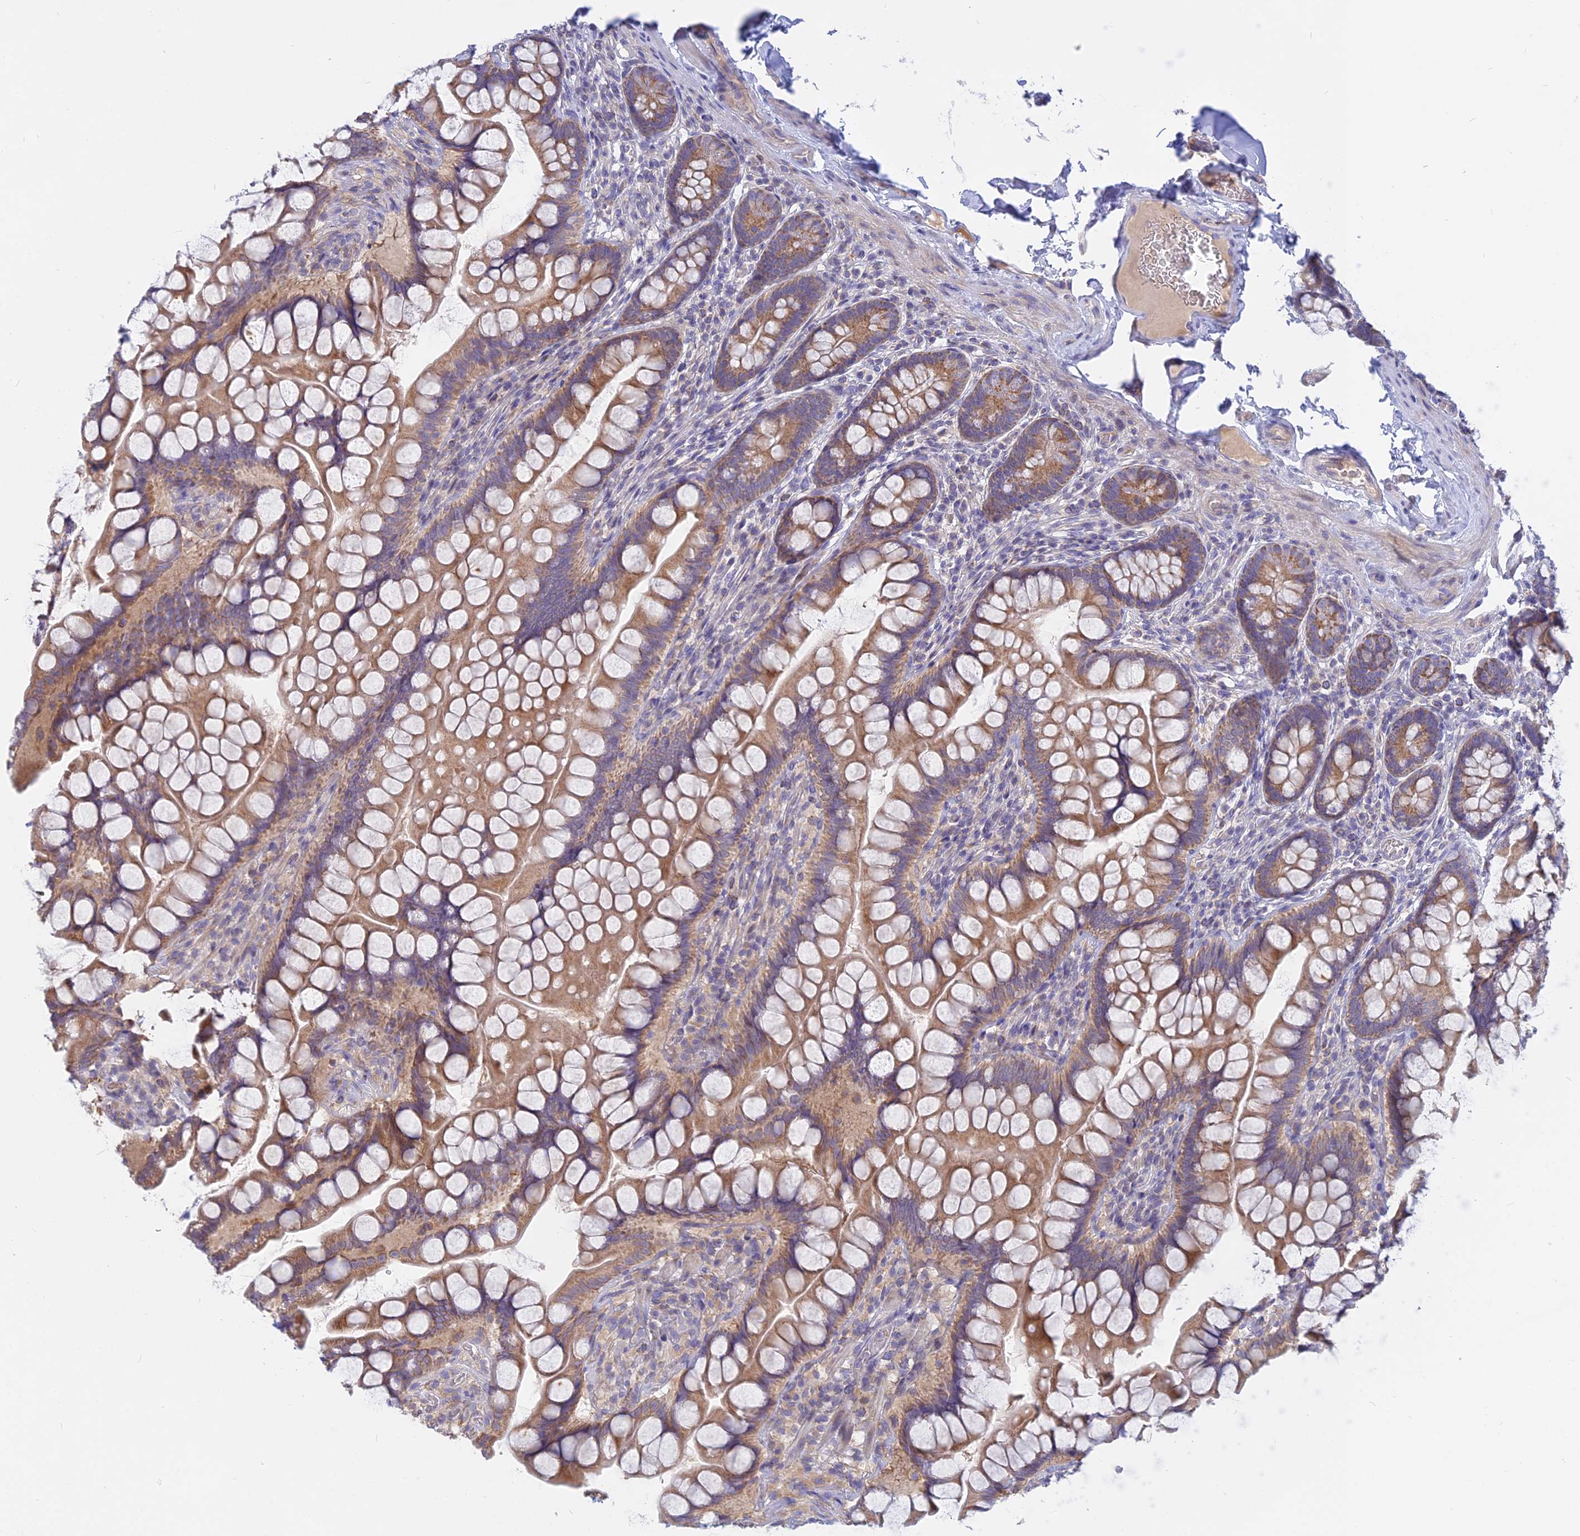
{"staining": {"intensity": "moderate", "quantity": ">75%", "location": "cytoplasmic/membranous"}, "tissue": "small intestine", "cell_type": "Glandular cells", "image_type": "normal", "snomed": [{"axis": "morphology", "description": "Normal tissue, NOS"}, {"axis": "topography", "description": "Small intestine"}], "caption": "Moderate cytoplasmic/membranous protein staining is appreciated in approximately >75% of glandular cells in small intestine.", "gene": "CACNA1B", "patient": {"sex": "male", "age": 70}}